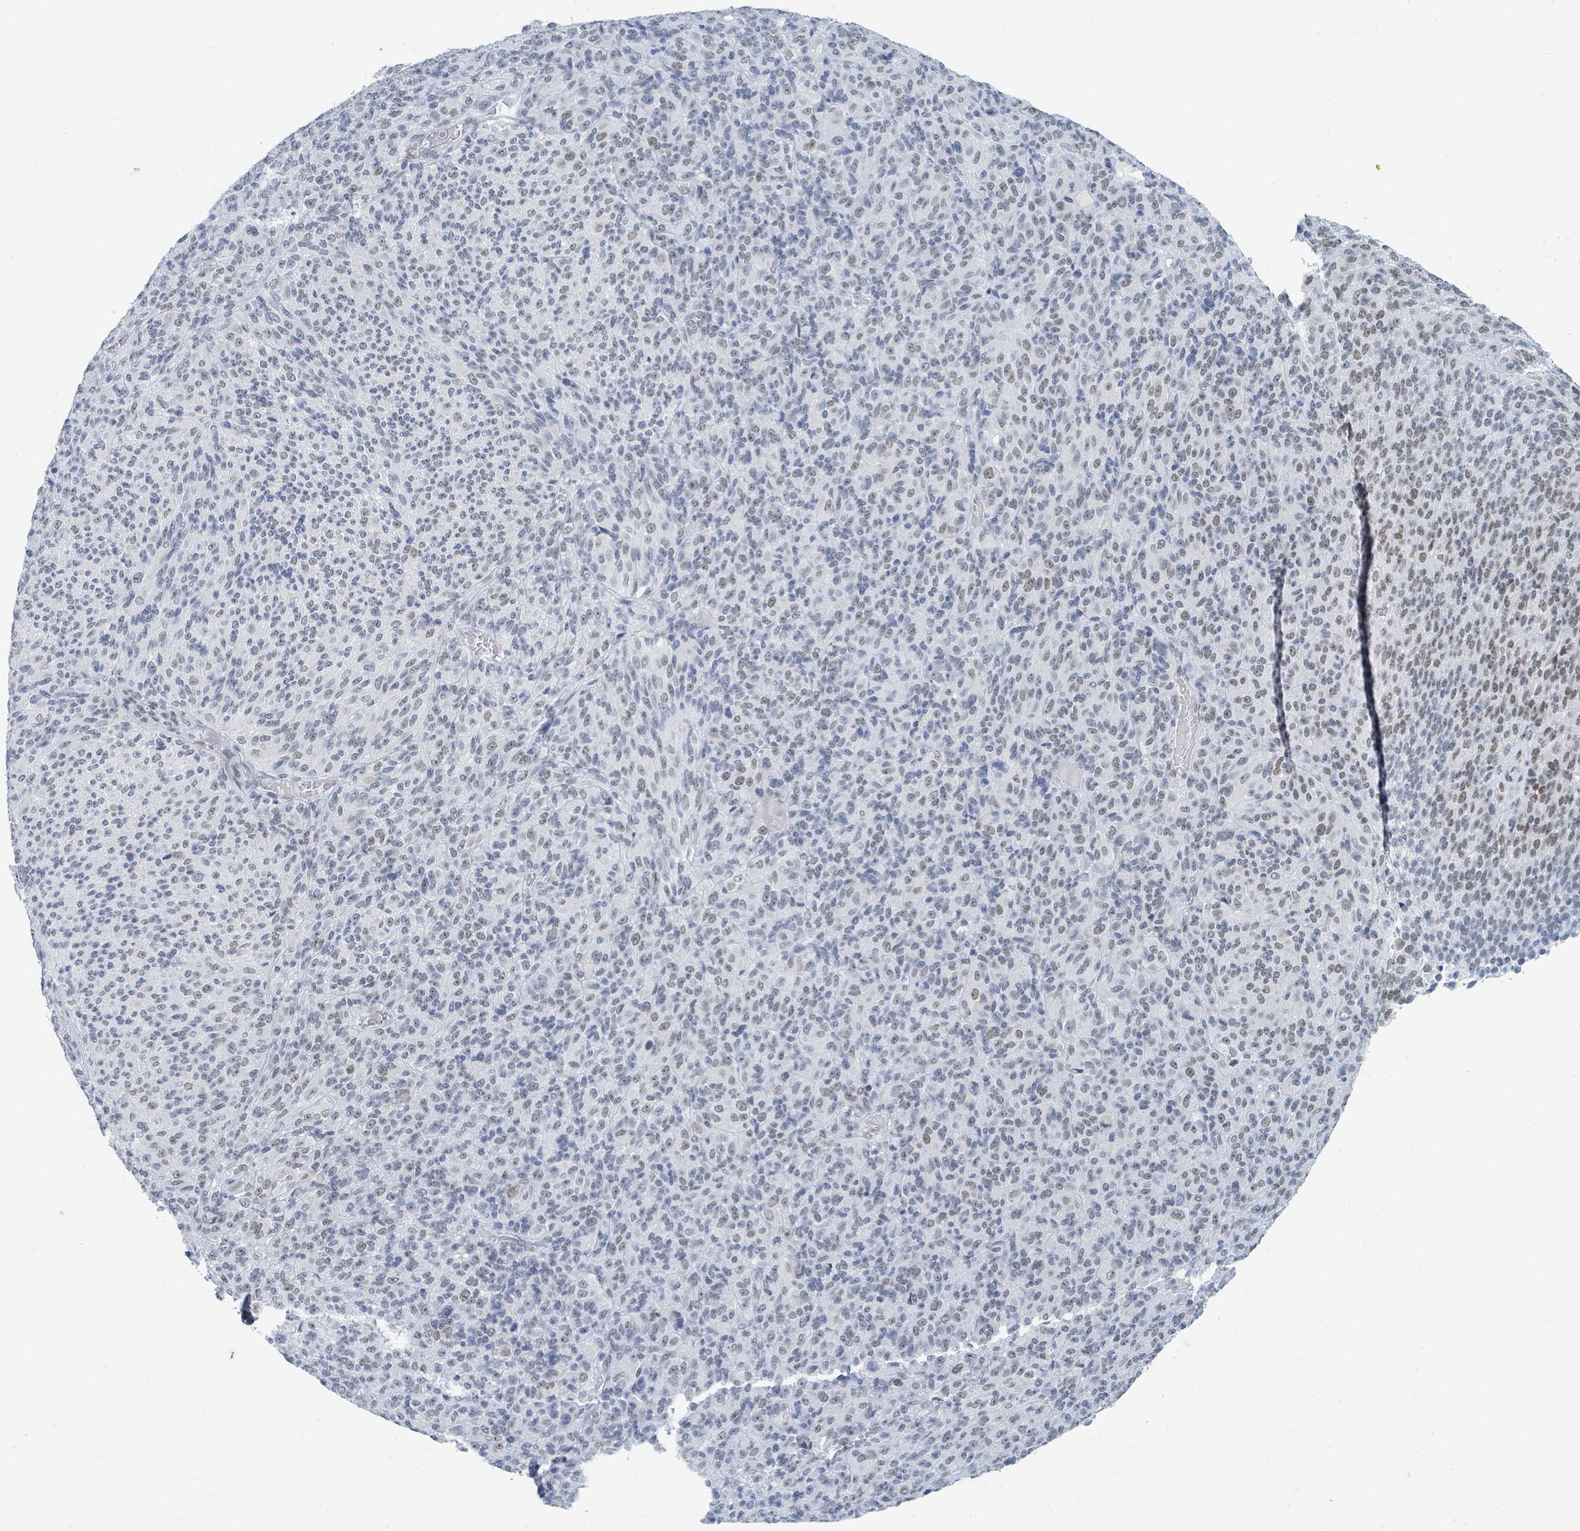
{"staining": {"intensity": "weak", "quantity": "25%-75%", "location": "nuclear"}, "tissue": "melanoma", "cell_type": "Tumor cells", "image_type": "cancer", "snomed": [{"axis": "morphology", "description": "Malignant melanoma, Metastatic site"}, {"axis": "topography", "description": "Brain"}], "caption": "This micrograph exhibits melanoma stained with immunohistochemistry (IHC) to label a protein in brown. The nuclear of tumor cells show weak positivity for the protein. Nuclei are counter-stained blue.", "gene": "EHMT2", "patient": {"sex": "female", "age": 56}}